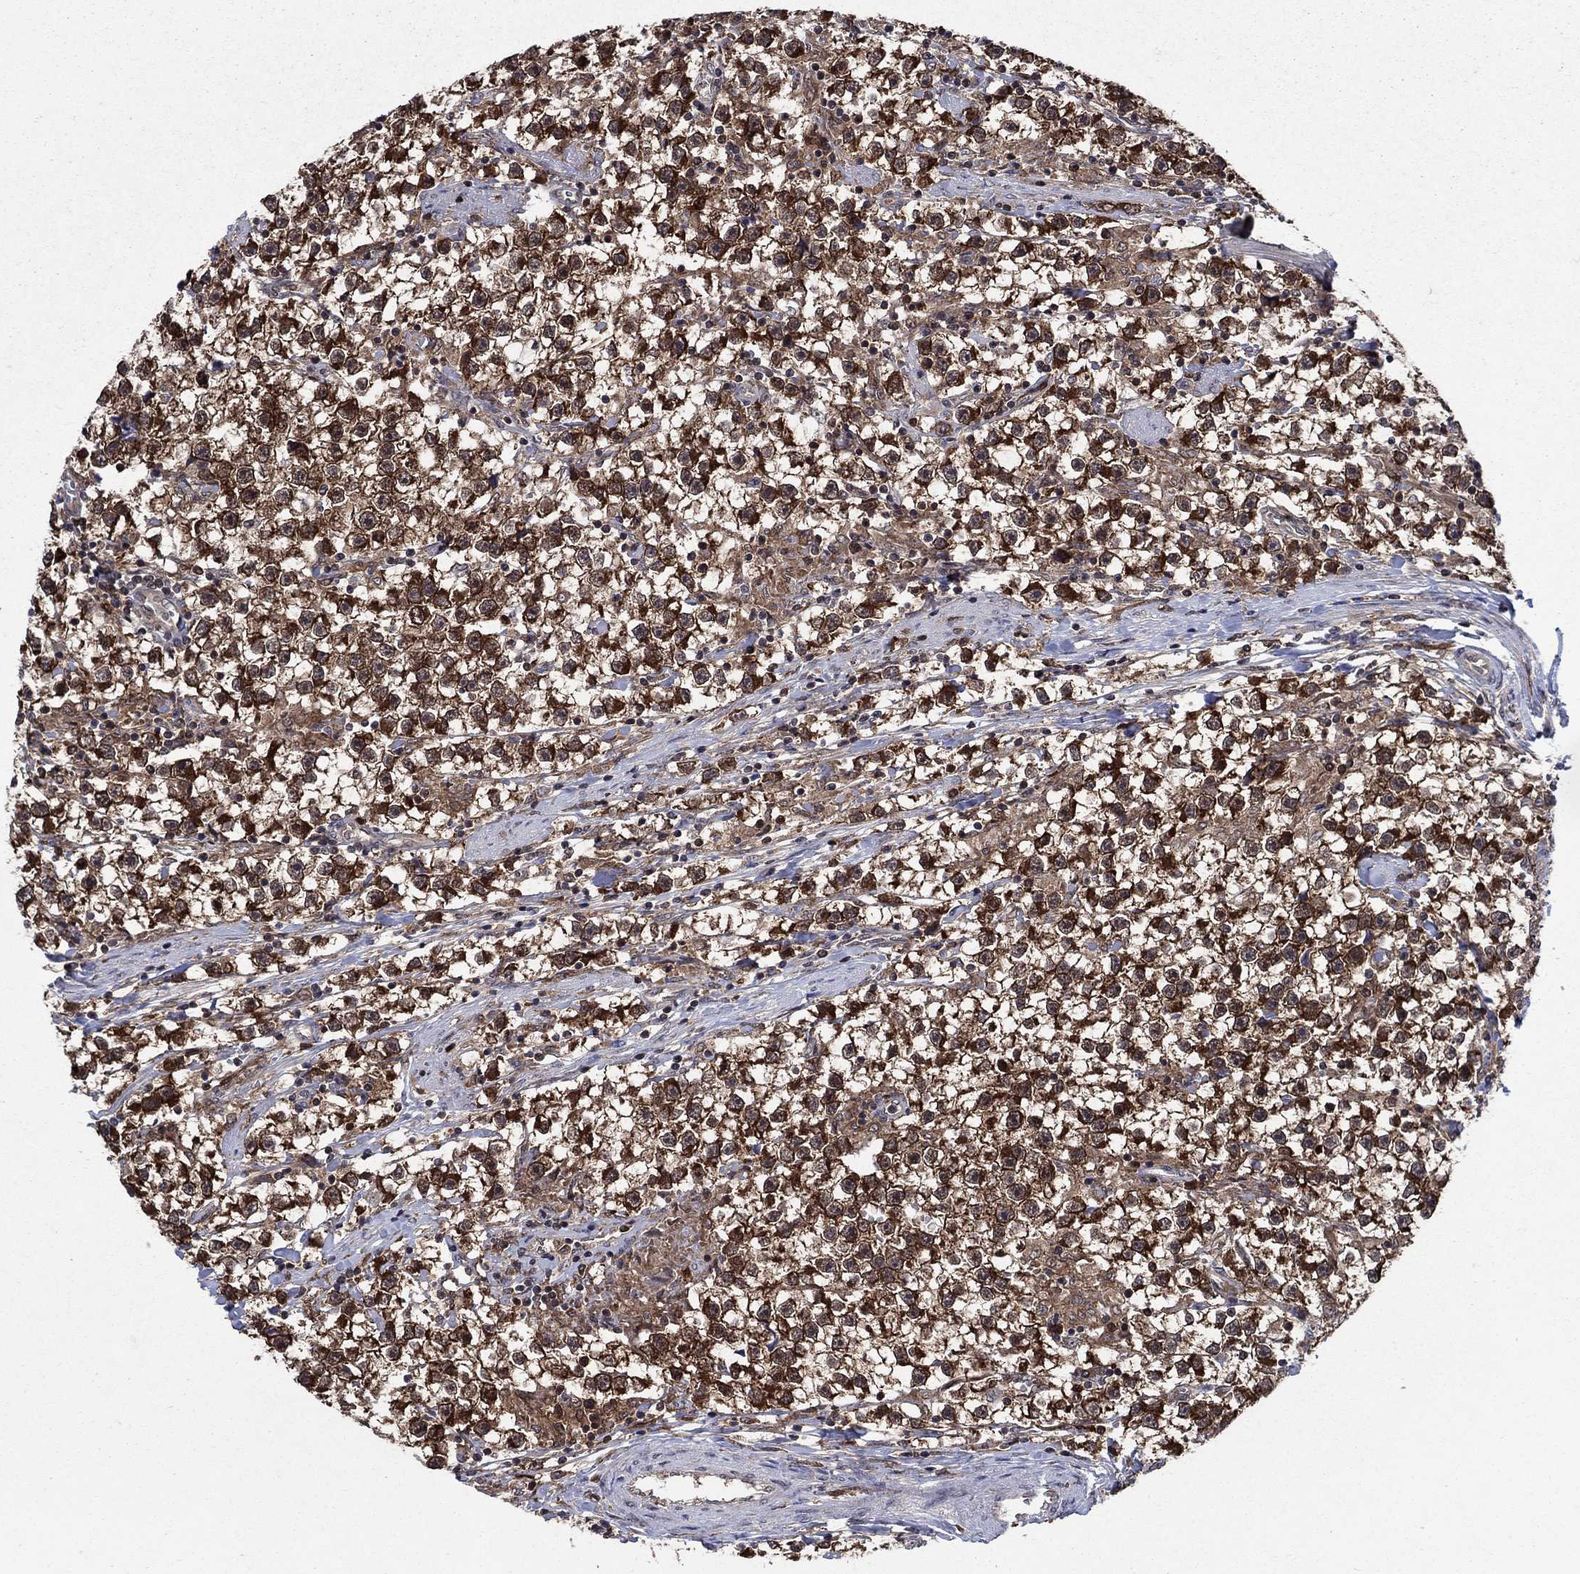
{"staining": {"intensity": "strong", "quantity": ">75%", "location": "cytoplasmic/membranous"}, "tissue": "testis cancer", "cell_type": "Tumor cells", "image_type": "cancer", "snomed": [{"axis": "morphology", "description": "Seminoma, NOS"}, {"axis": "topography", "description": "Testis"}], "caption": "An immunohistochemistry (IHC) photomicrograph of neoplastic tissue is shown. Protein staining in brown labels strong cytoplasmic/membranous positivity in testis cancer within tumor cells.", "gene": "CACYBP", "patient": {"sex": "male", "age": 59}}